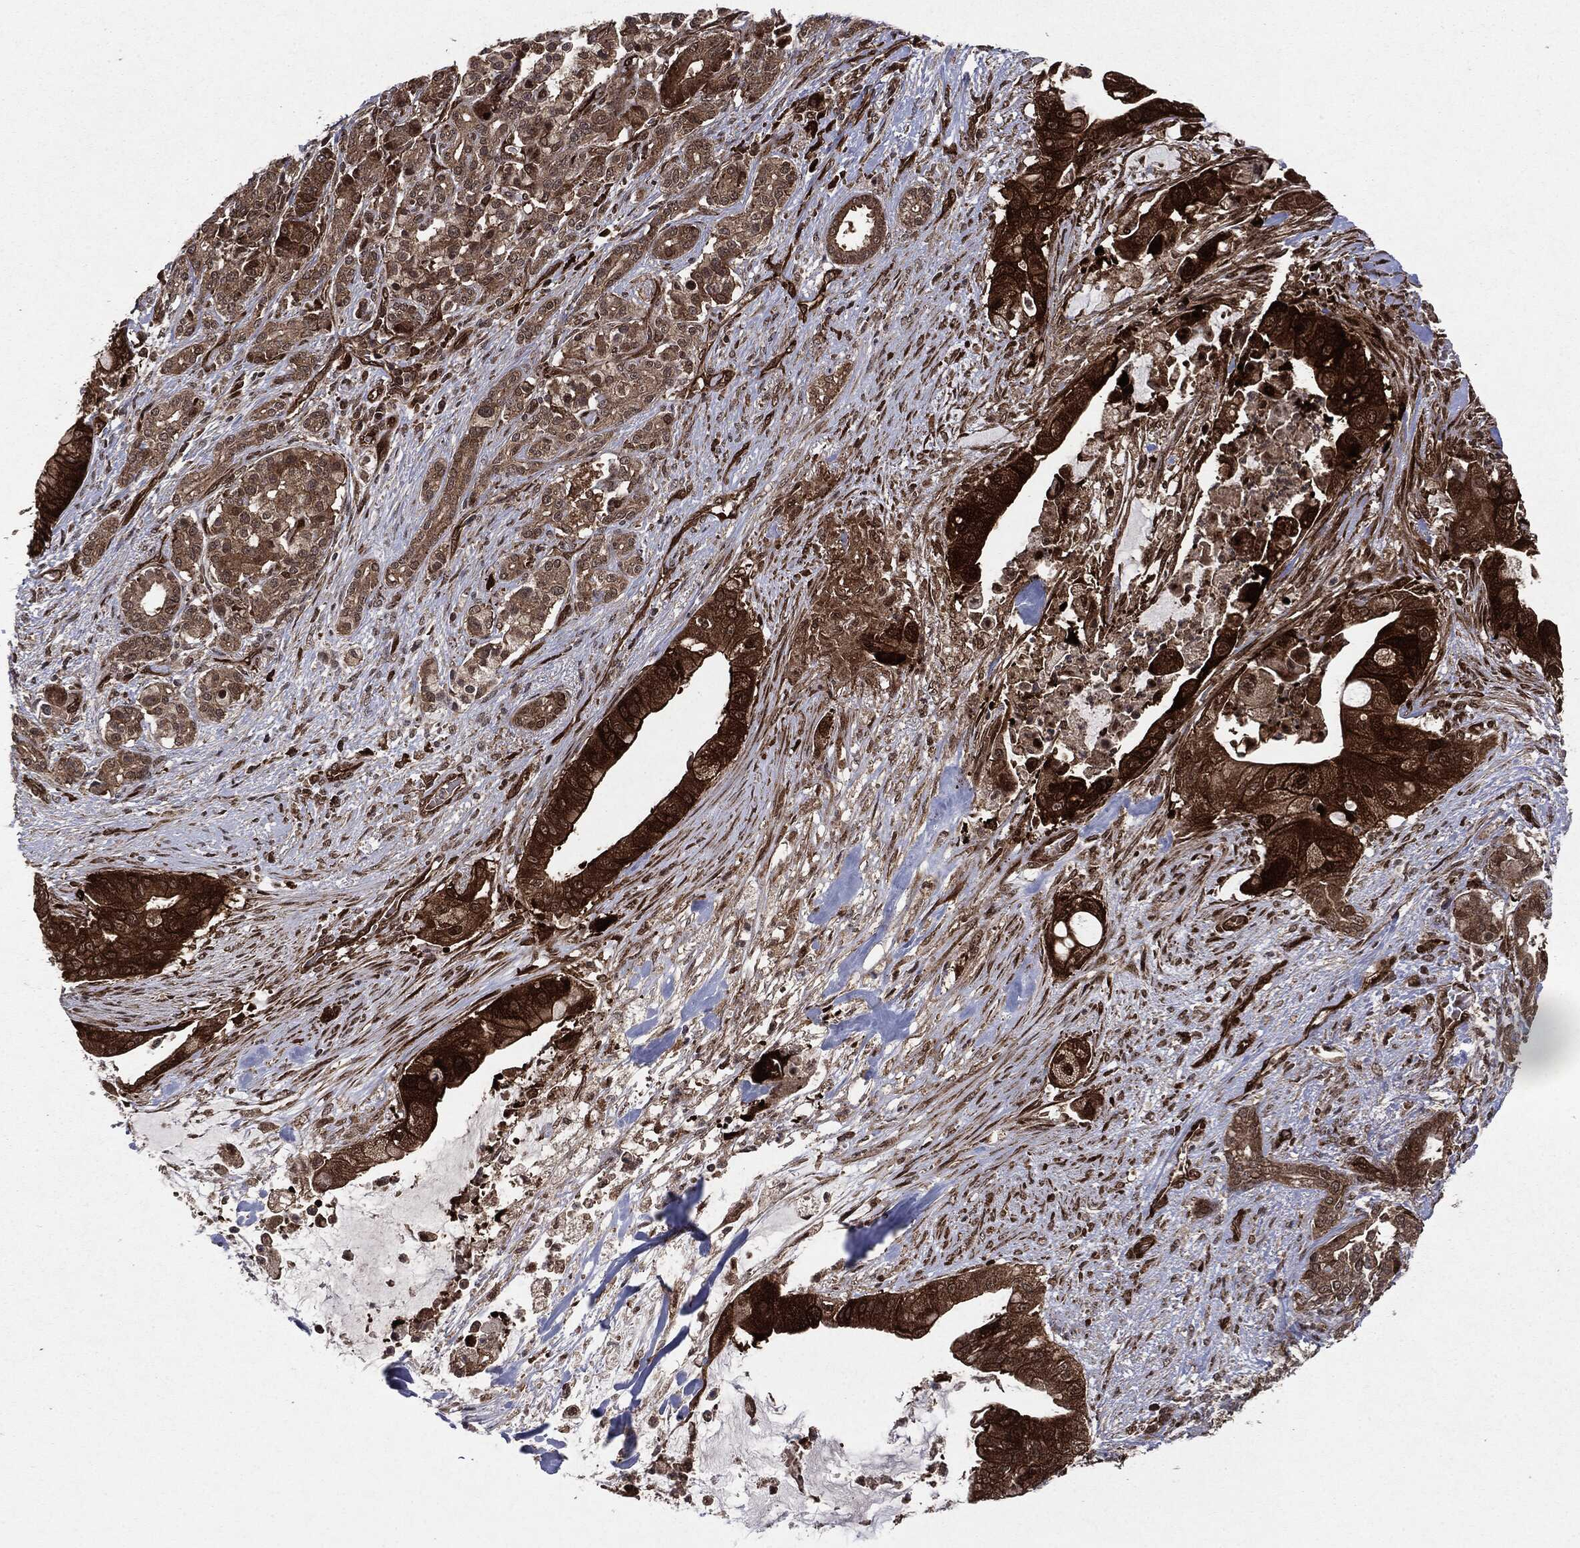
{"staining": {"intensity": "strong", "quantity": ">75%", "location": "cytoplasmic/membranous"}, "tissue": "pancreatic cancer", "cell_type": "Tumor cells", "image_type": "cancer", "snomed": [{"axis": "morphology", "description": "Normal tissue, NOS"}, {"axis": "morphology", "description": "Inflammation, NOS"}, {"axis": "morphology", "description": "Adenocarcinoma, NOS"}, {"axis": "topography", "description": "Pancreas"}], "caption": "The immunohistochemical stain highlights strong cytoplasmic/membranous positivity in tumor cells of pancreatic cancer (adenocarcinoma) tissue.", "gene": "OTUB1", "patient": {"sex": "male", "age": 57}}